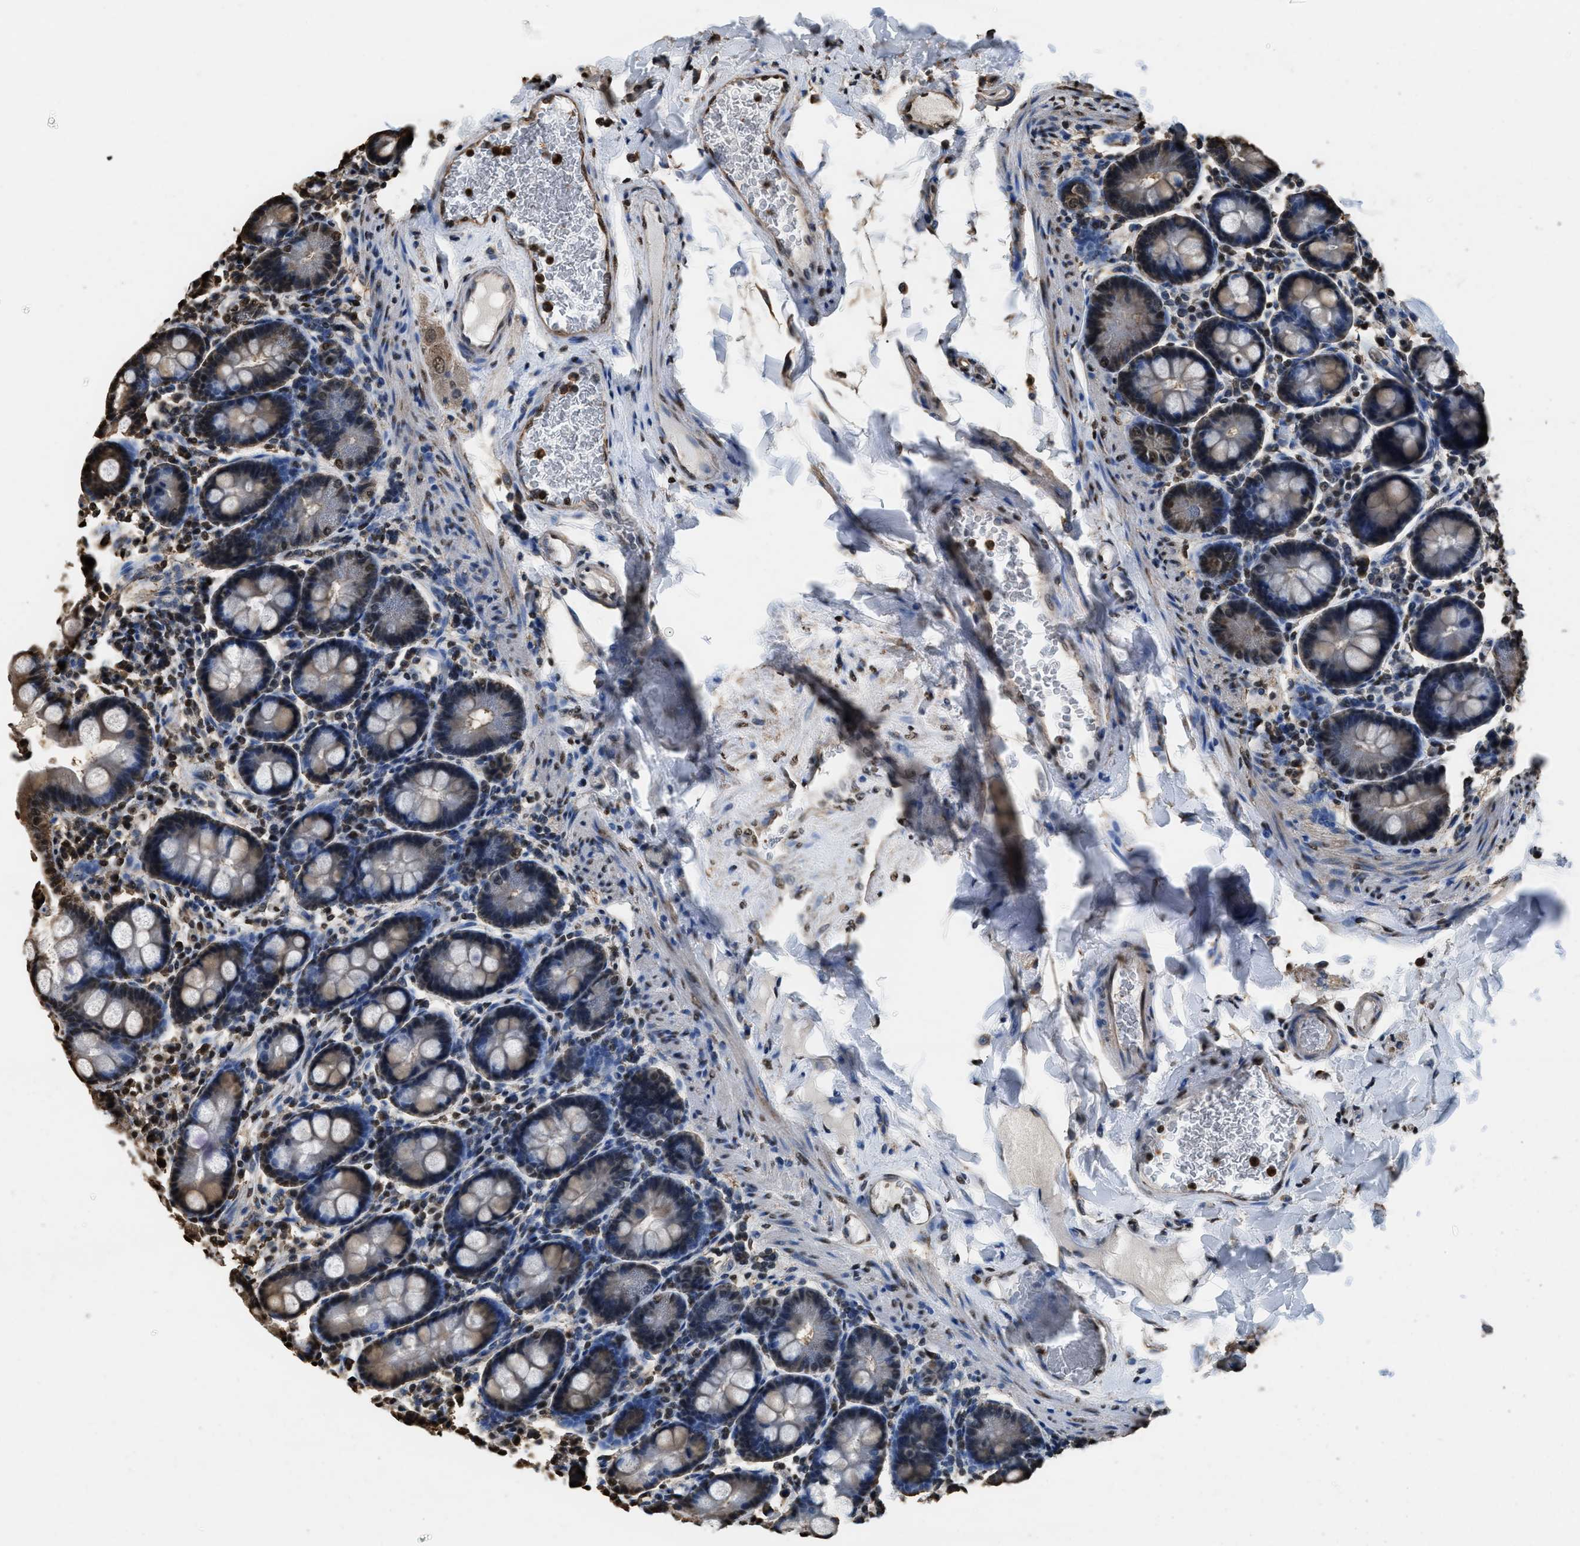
{"staining": {"intensity": "moderate", "quantity": "25%-75%", "location": "cytoplasmic/membranous,nuclear"}, "tissue": "duodenum", "cell_type": "Glandular cells", "image_type": "normal", "snomed": [{"axis": "morphology", "description": "Normal tissue, NOS"}, {"axis": "topography", "description": "Duodenum"}], "caption": "IHC staining of unremarkable duodenum, which displays medium levels of moderate cytoplasmic/membranous,nuclear positivity in about 25%-75% of glandular cells indicating moderate cytoplasmic/membranous,nuclear protein expression. The staining was performed using DAB (3,3'-diaminobenzidine) (brown) for protein detection and nuclei were counterstained in hematoxylin (blue).", "gene": "GAPDH", "patient": {"sex": "male", "age": 50}}